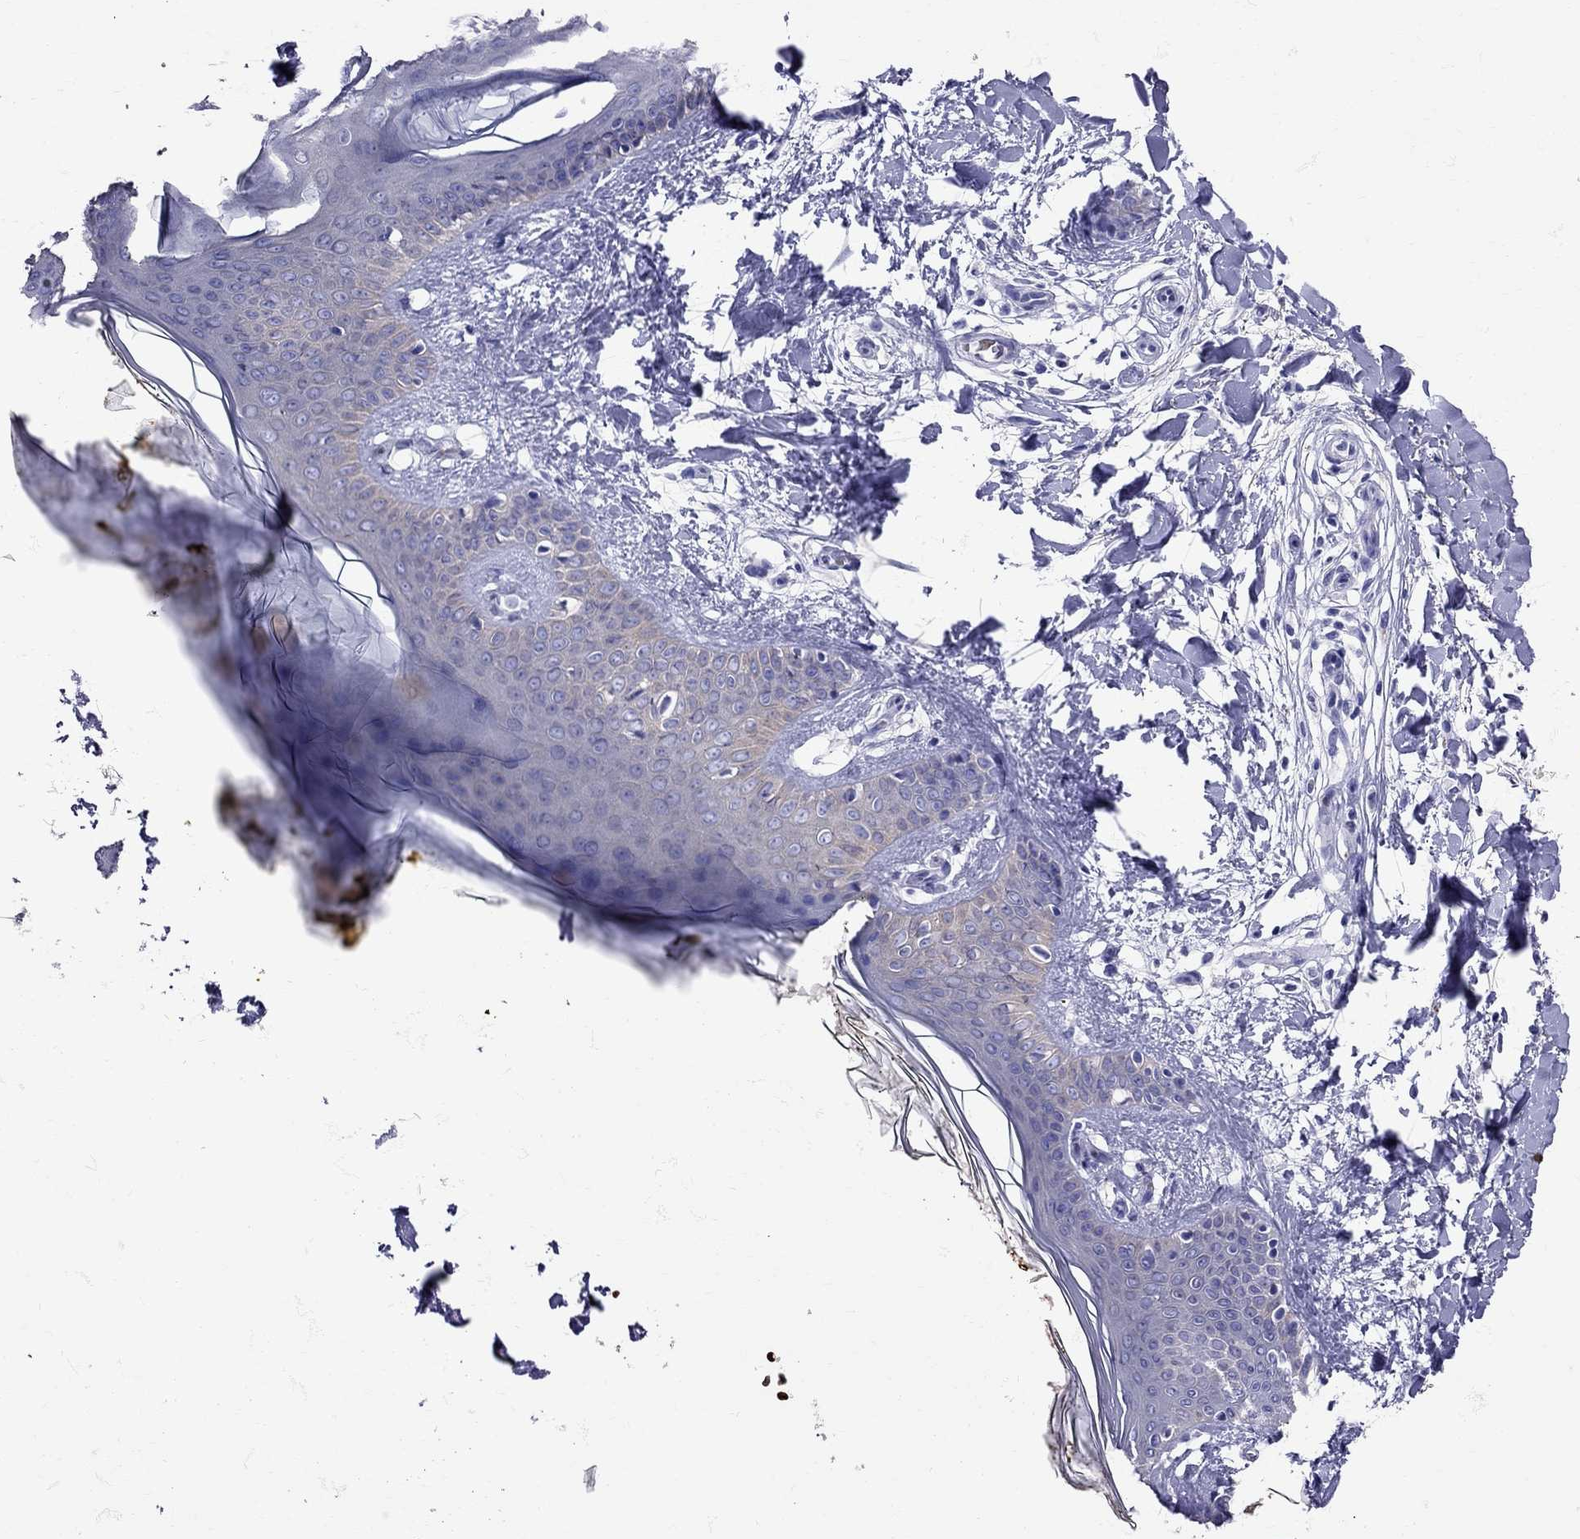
{"staining": {"intensity": "negative", "quantity": "none", "location": "none"}, "tissue": "skin", "cell_type": "Fibroblasts", "image_type": "normal", "snomed": [{"axis": "morphology", "description": "Normal tissue, NOS"}, {"axis": "topography", "description": "Skin"}], "caption": "The histopathology image shows no staining of fibroblasts in normal skin.", "gene": "TBR1", "patient": {"sex": "female", "age": 34}}